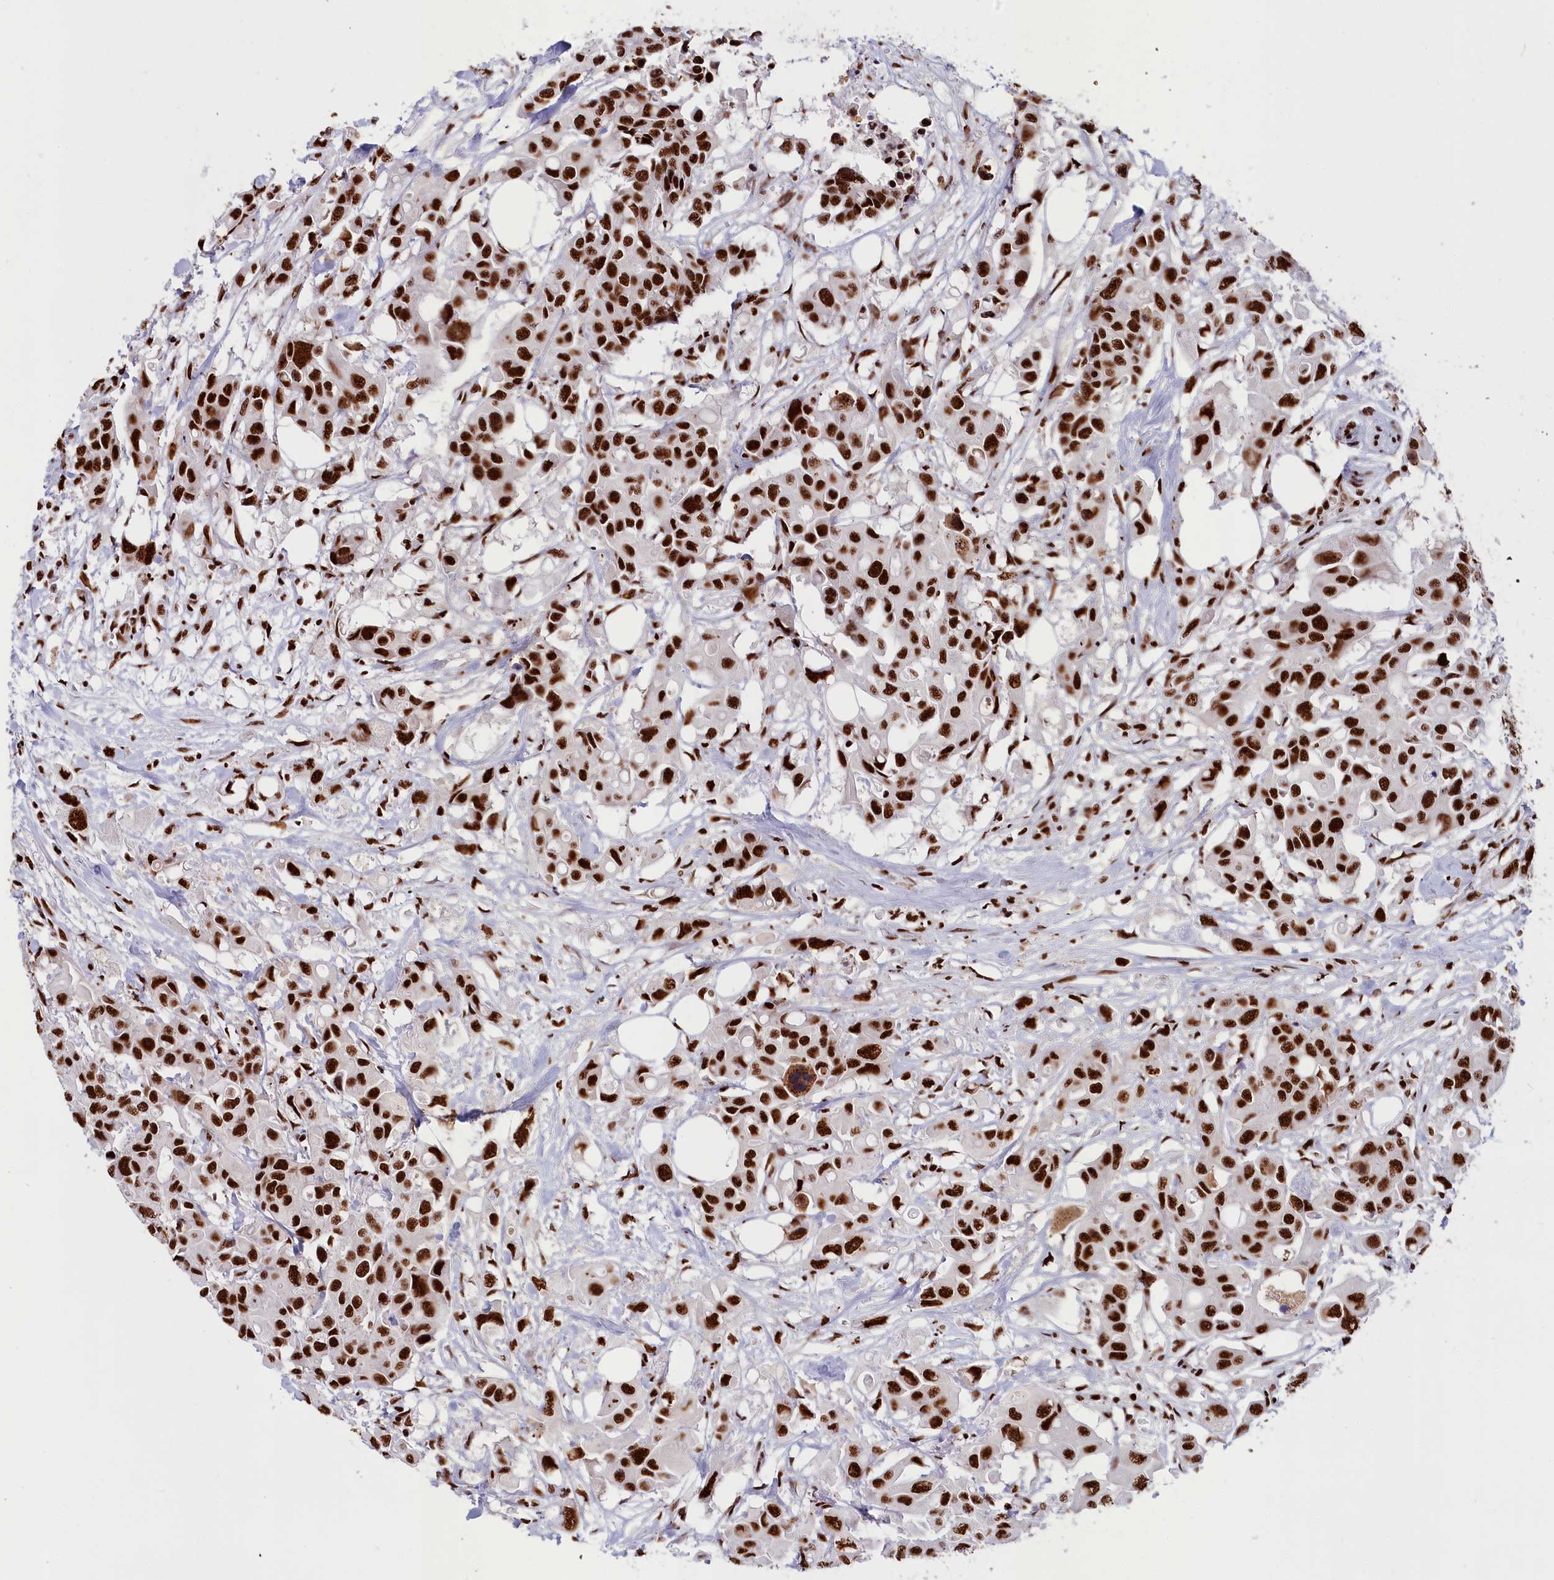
{"staining": {"intensity": "strong", "quantity": ">75%", "location": "nuclear"}, "tissue": "colorectal cancer", "cell_type": "Tumor cells", "image_type": "cancer", "snomed": [{"axis": "morphology", "description": "Adenocarcinoma, NOS"}, {"axis": "topography", "description": "Colon"}], "caption": "Immunohistochemistry photomicrograph of neoplastic tissue: human adenocarcinoma (colorectal) stained using IHC shows high levels of strong protein expression localized specifically in the nuclear of tumor cells, appearing as a nuclear brown color.", "gene": "SNRNP70", "patient": {"sex": "male", "age": 77}}